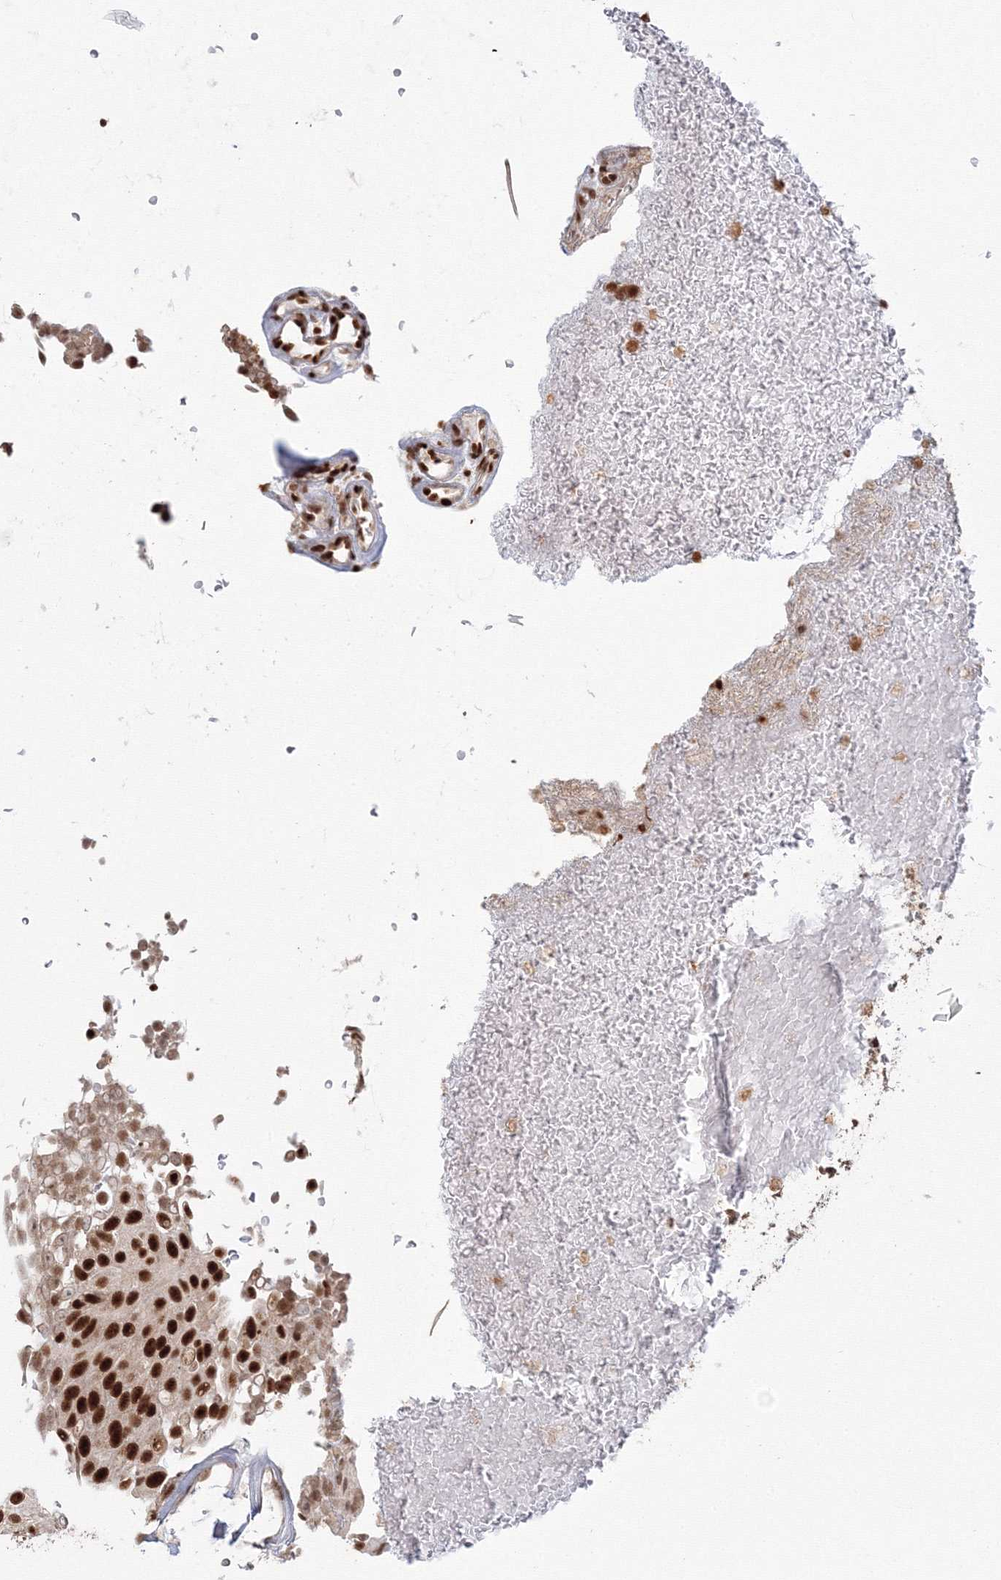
{"staining": {"intensity": "strong", "quantity": ">75%", "location": "nuclear"}, "tissue": "urothelial cancer", "cell_type": "Tumor cells", "image_type": "cancer", "snomed": [{"axis": "morphology", "description": "Urothelial carcinoma, Low grade"}, {"axis": "topography", "description": "Urinary bladder"}], "caption": "Immunohistochemistry (DAB) staining of human urothelial cancer reveals strong nuclear protein staining in about >75% of tumor cells.", "gene": "KIF20A", "patient": {"sex": "male", "age": 78}}